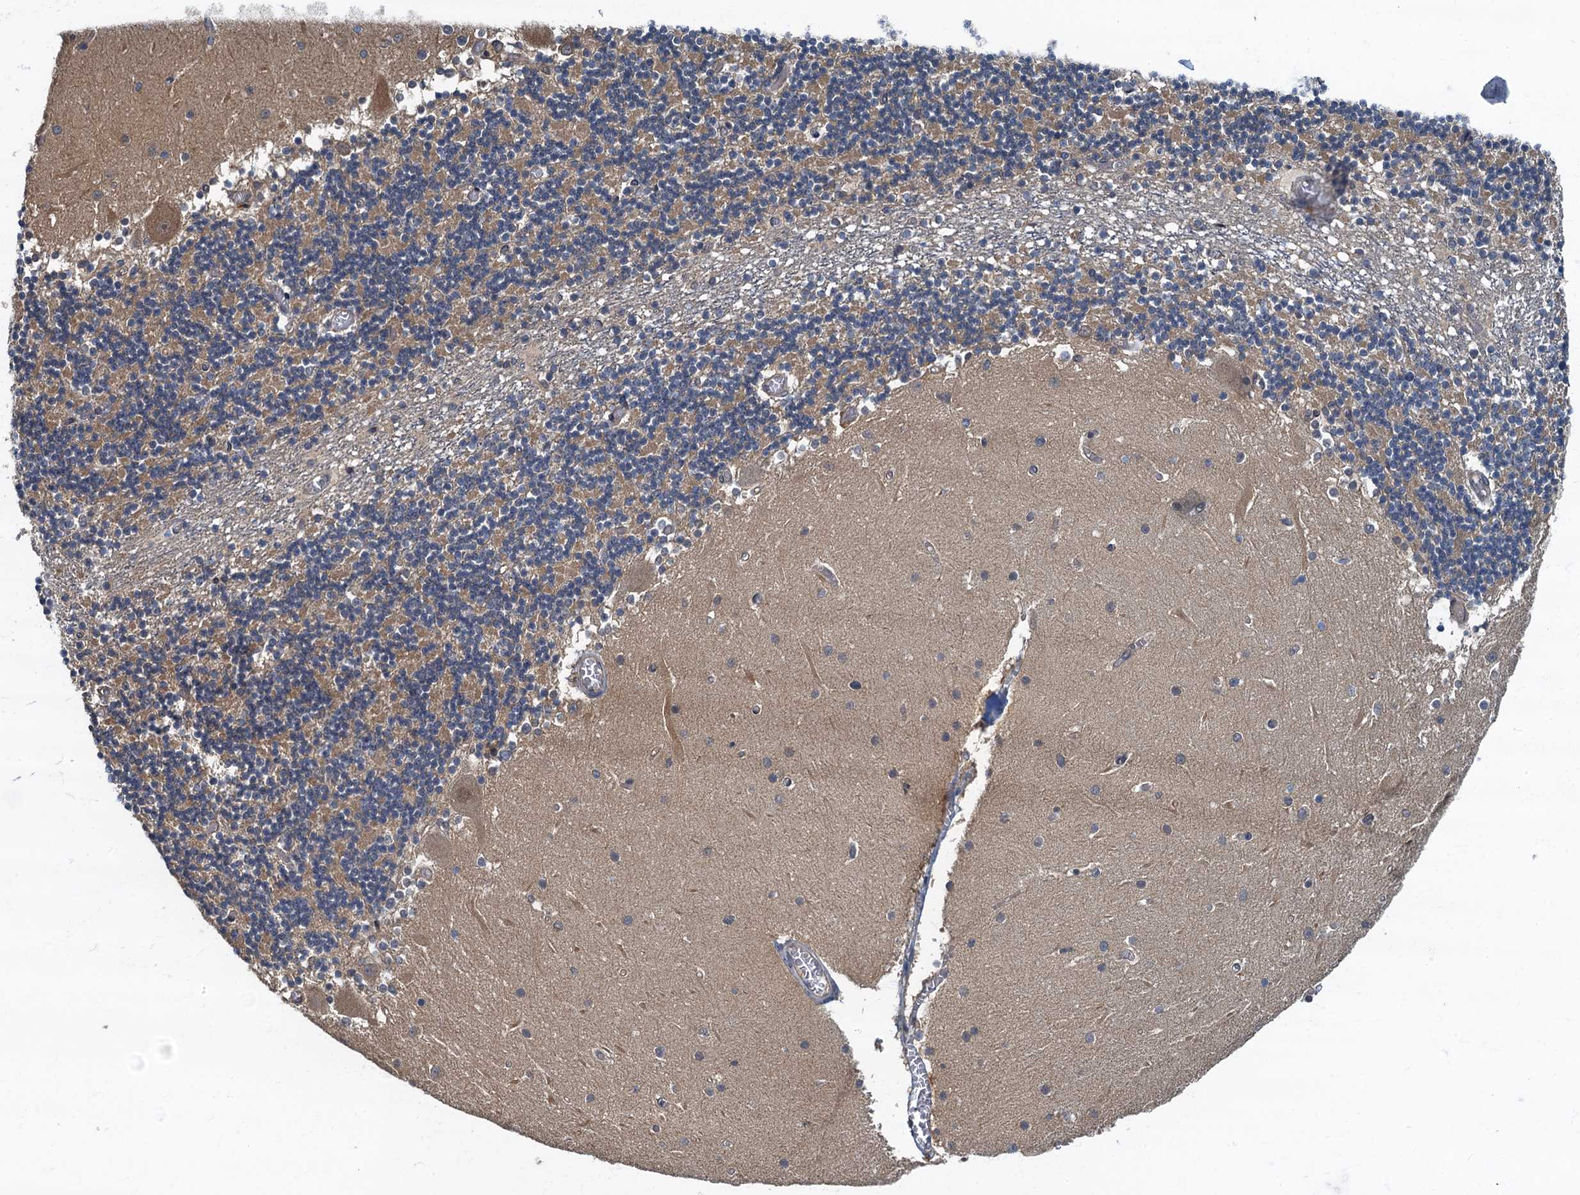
{"staining": {"intensity": "moderate", "quantity": ">75%", "location": "cytoplasmic/membranous"}, "tissue": "cerebellum", "cell_type": "Cells in granular layer", "image_type": "normal", "snomed": [{"axis": "morphology", "description": "Normal tissue, NOS"}, {"axis": "topography", "description": "Cerebellum"}], "caption": "An immunohistochemistry image of normal tissue is shown. Protein staining in brown shows moderate cytoplasmic/membranous positivity in cerebellum within cells in granular layer. (IHC, brightfield microscopy, high magnification).", "gene": "TBCK", "patient": {"sex": "female", "age": 28}}